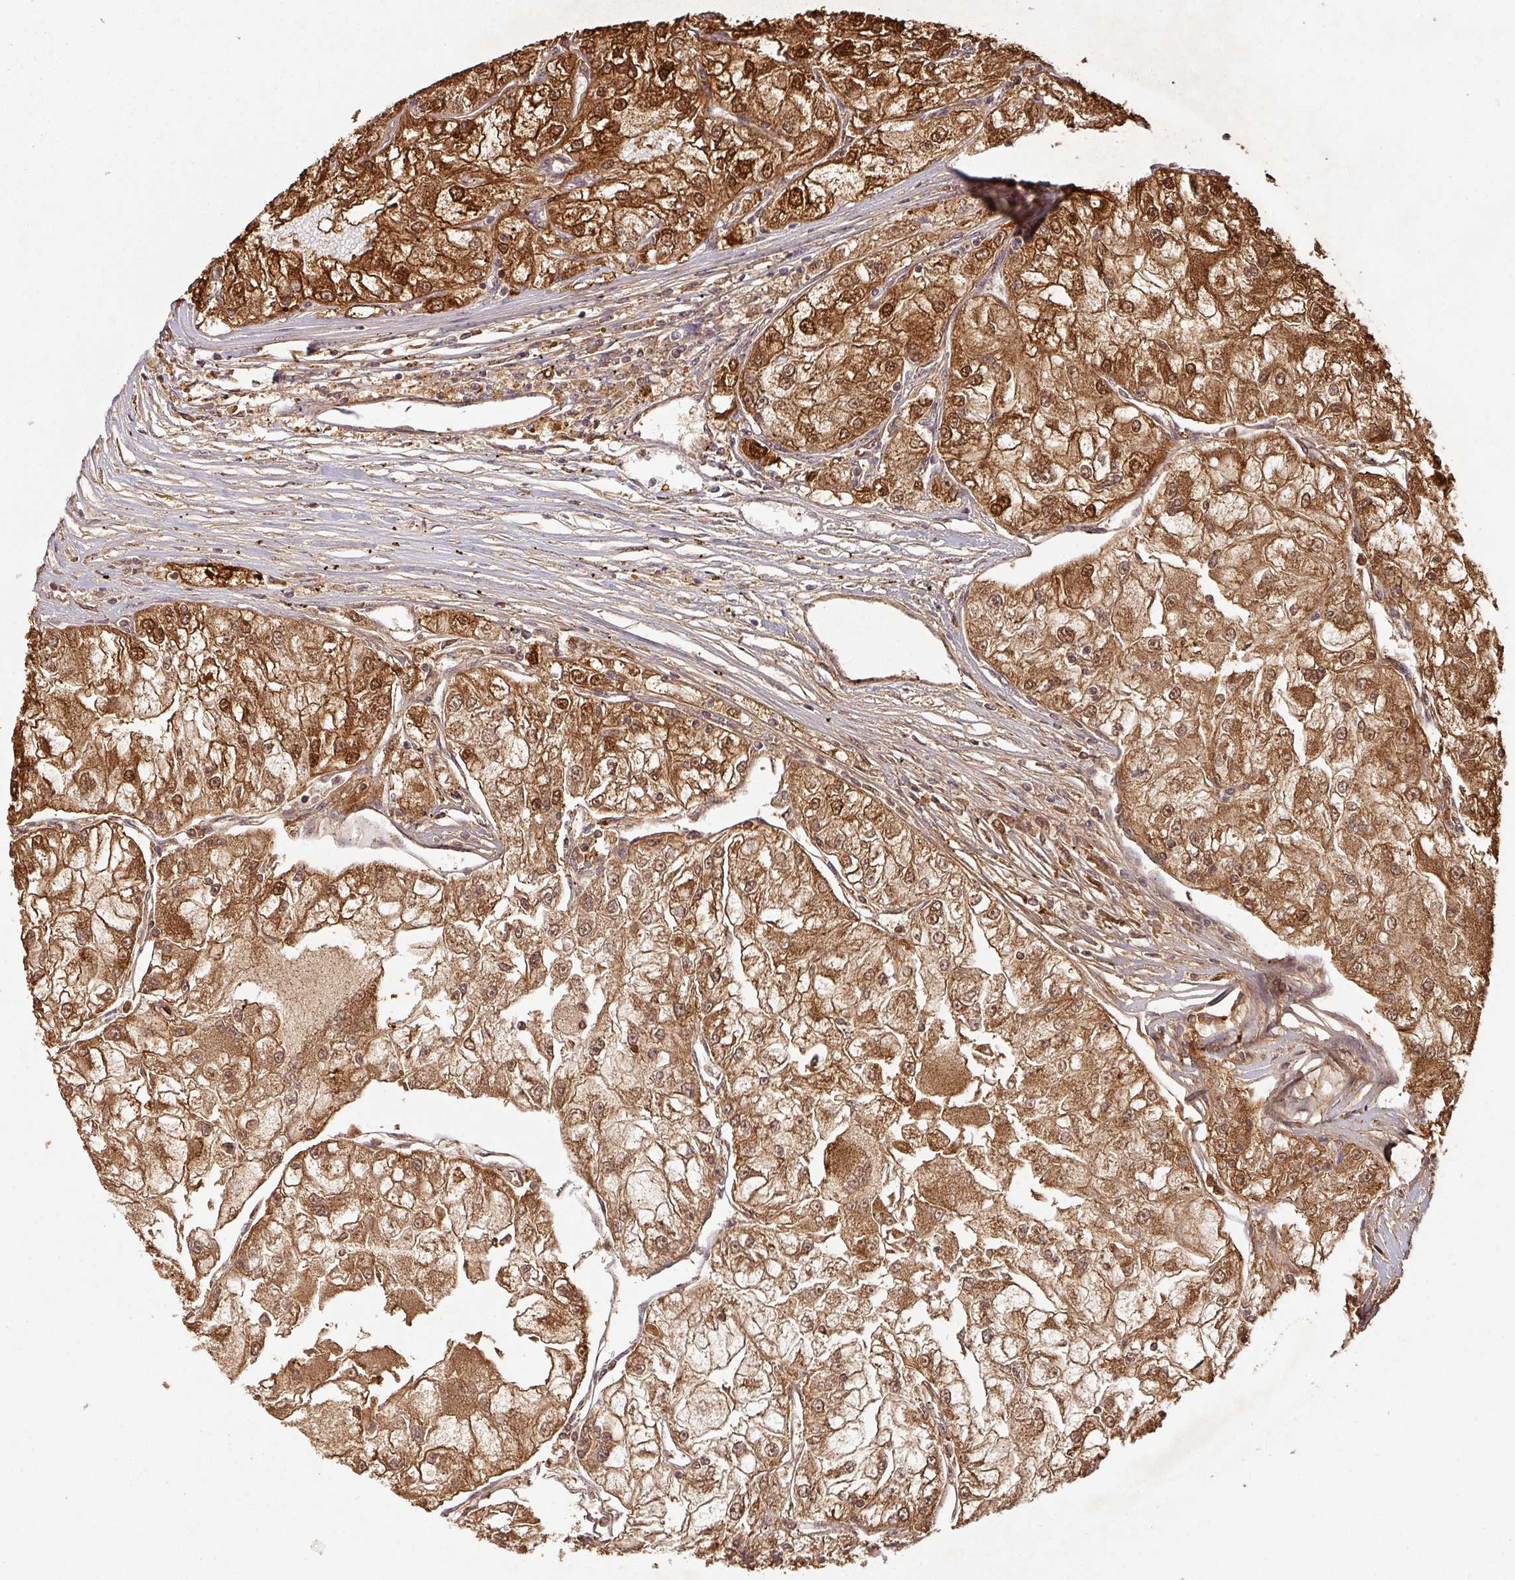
{"staining": {"intensity": "strong", "quantity": ">75%", "location": "cytoplasmic/membranous,nuclear"}, "tissue": "renal cancer", "cell_type": "Tumor cells", "image_type": "cancer", "snomed": [{"axis": "morphology", "description": "Adenocarcinoma, NOS"}, {"axis": "topography", "description": "Kidney"}], "caption": "Tumor cells display high levels of strong cytoplasmic/membranous and nuclear staining in about >75% of cells in adenocarcinoma (renal).", "gene": "ZNF322", "patient": {"sex": "female", "age": 72}}